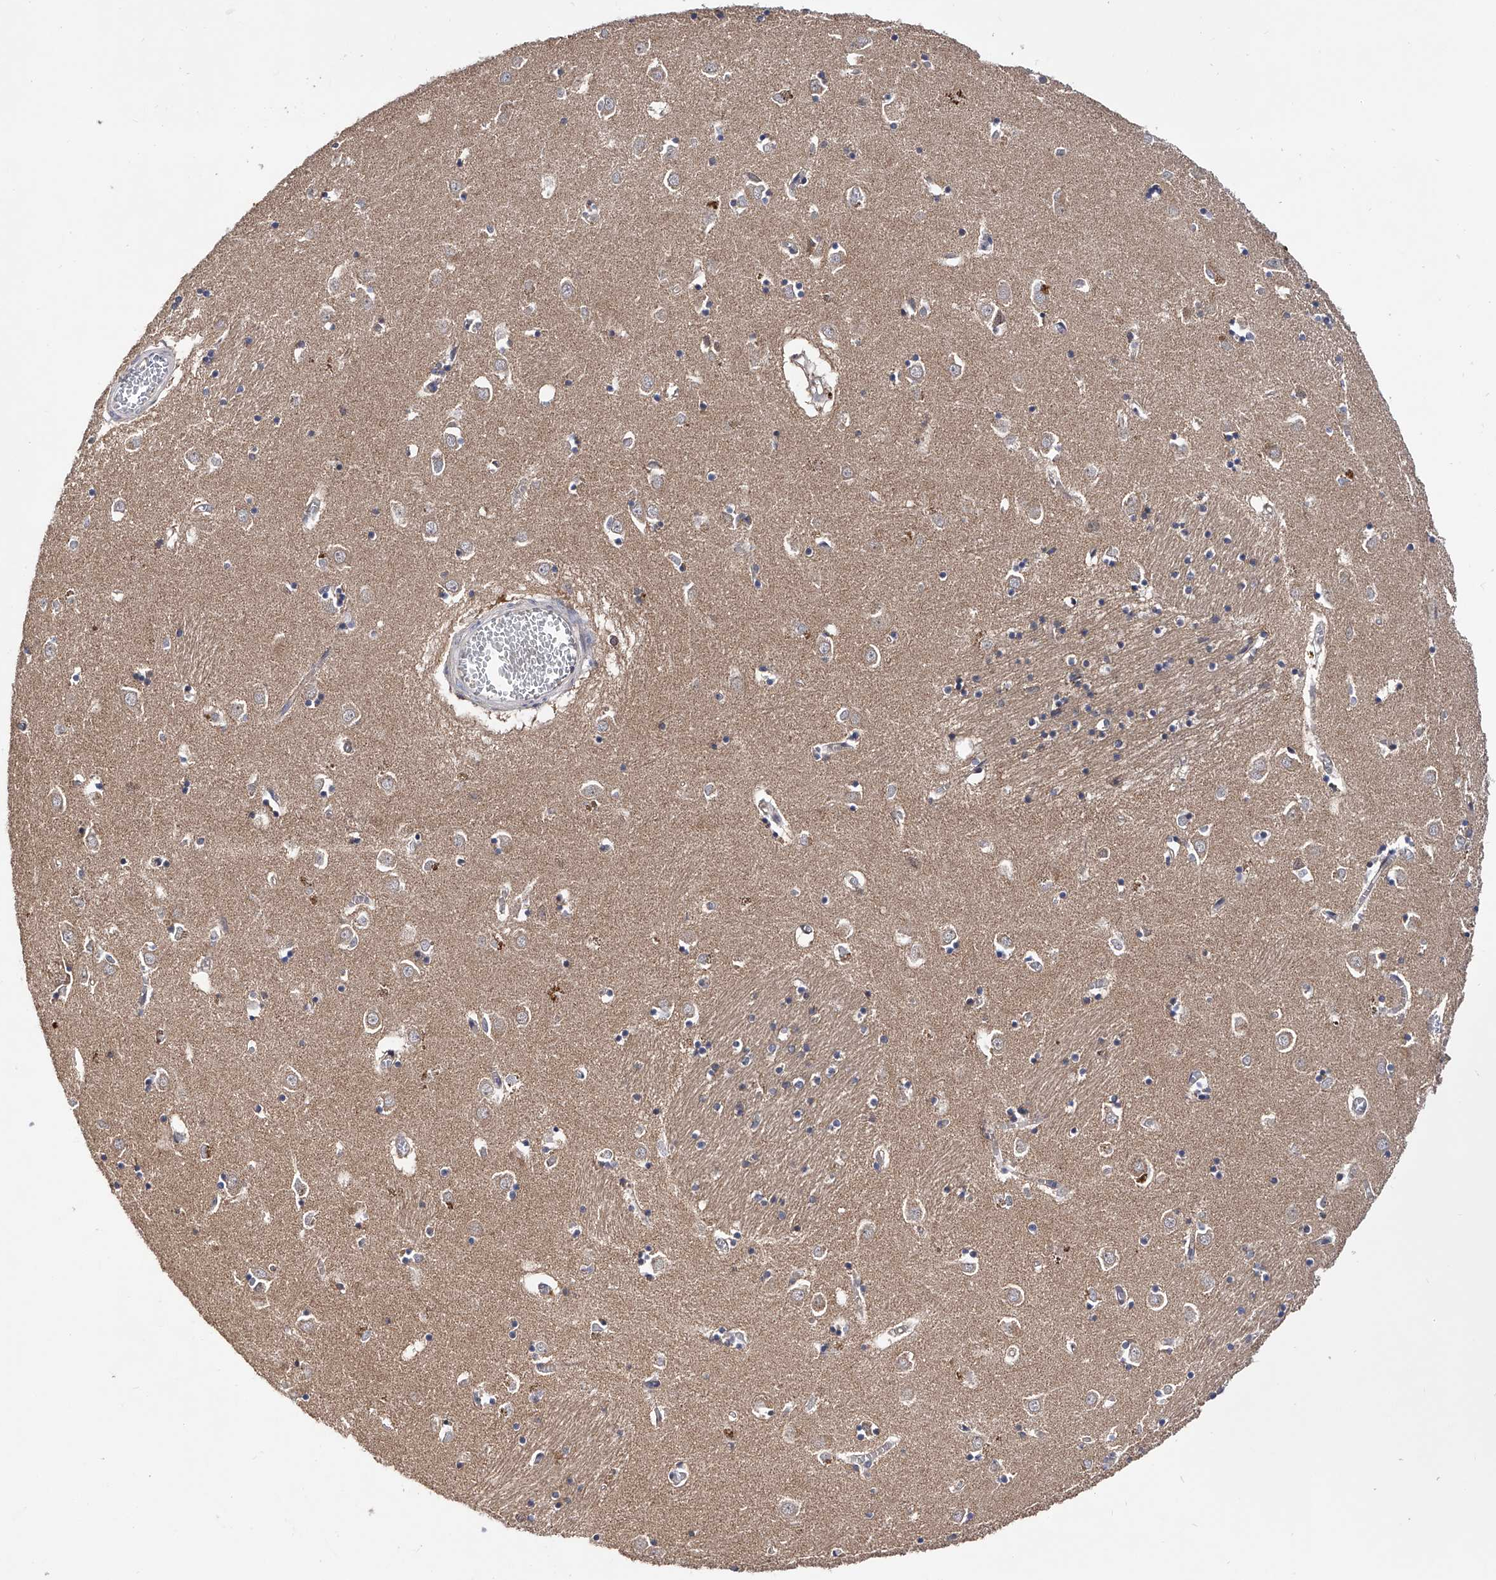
{"staining": {"intensity": "weak", "quantity": "<25%", "location": "cytoplasmic/membranous"}, "tissue": "caudate", "cell_type": "Glial cells", "image_type": "normal", "snomed": [{"axis": "morphology", "description": "Normal tissue, NOS"}, {"axis": "topography", "description": "Lateral ventricle wall"}], "caption": "Immunohistochemistry (IHC) image of benign human caudate stained for a protein (brown), which displays no positivity in glial cells.", "gene": "USP45", "patient": {"sex": "male", "age": 70}}